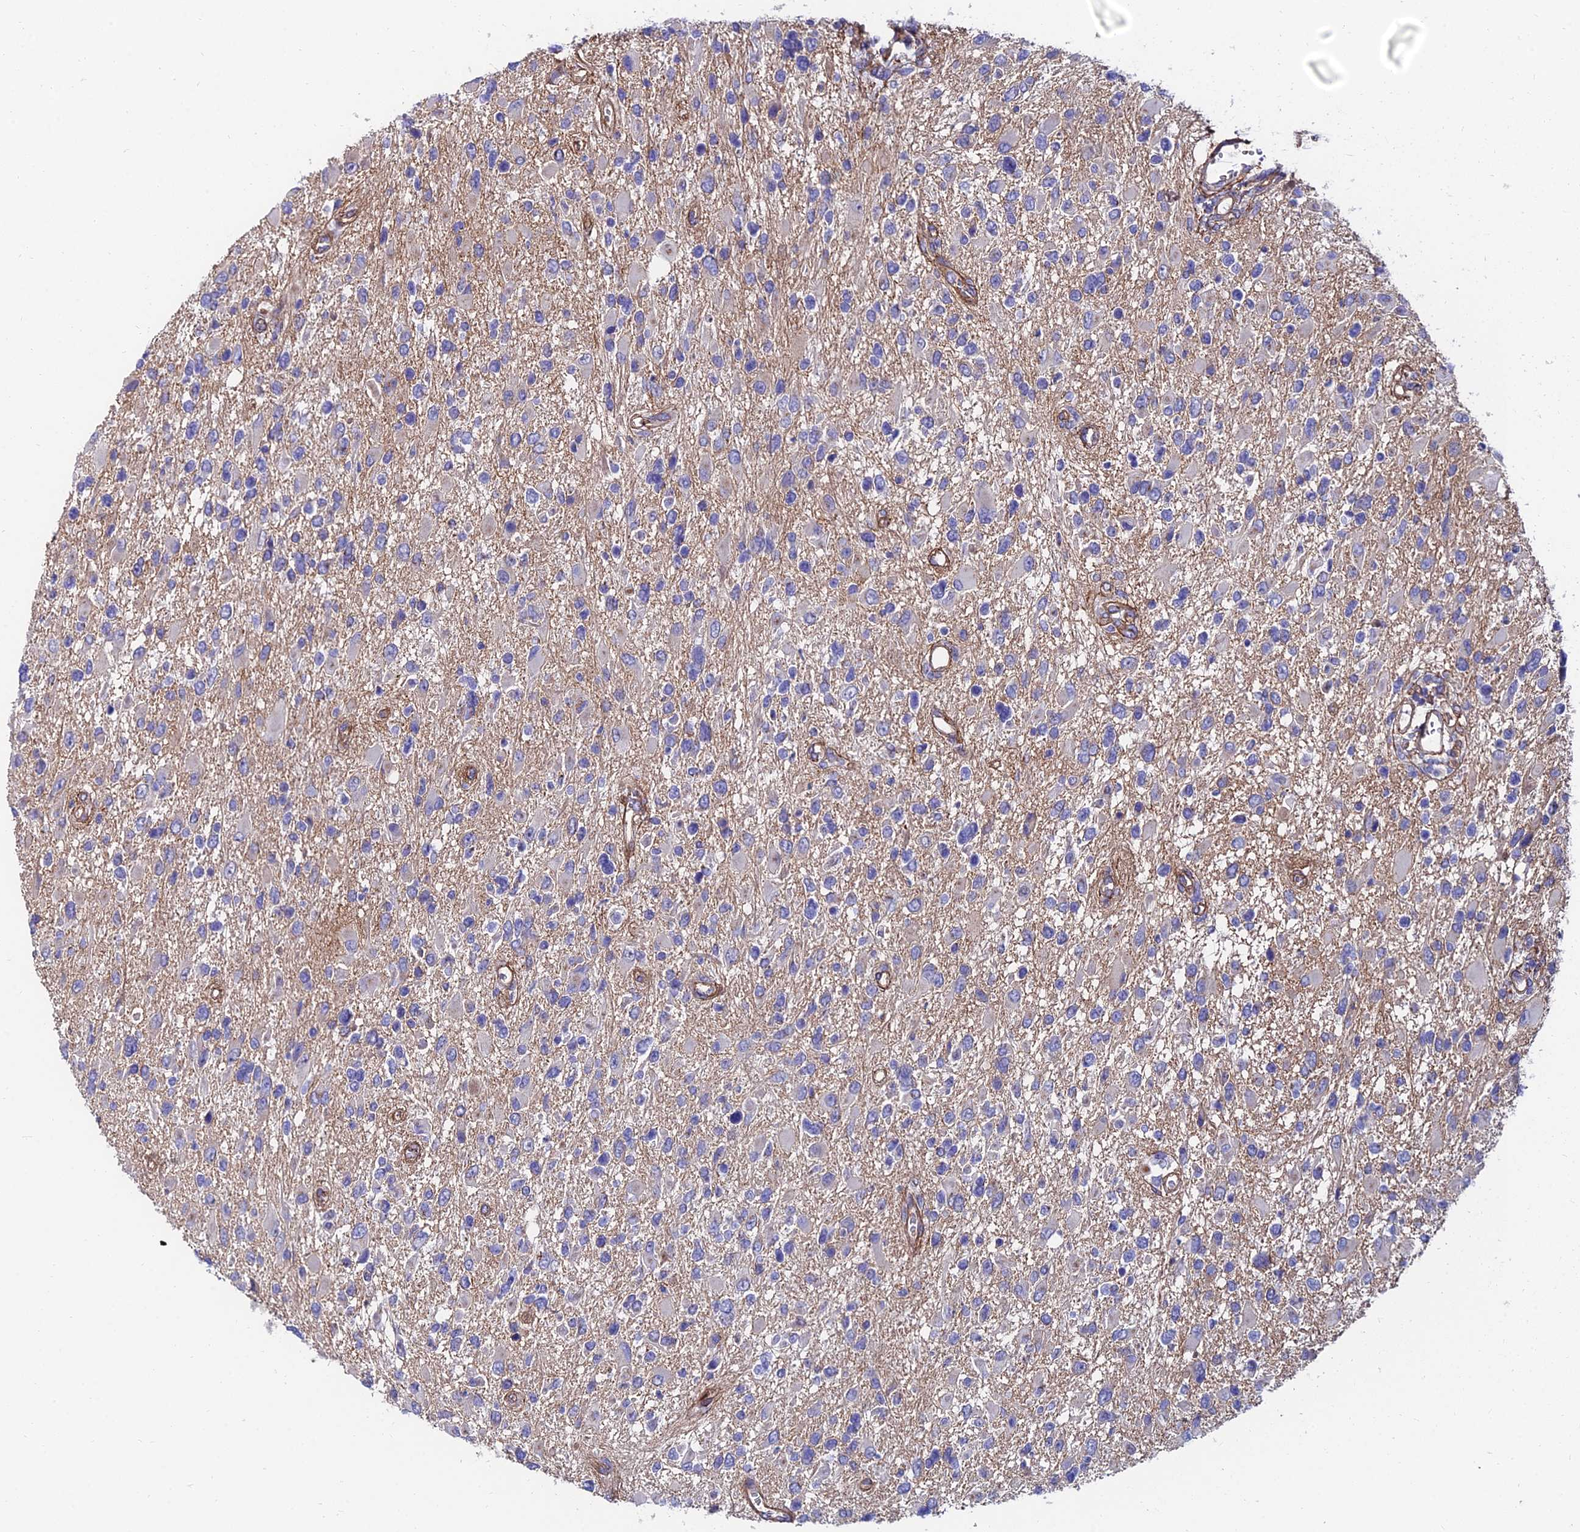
{"staining": {"intensity": "negative", "quantity": "none", "location": "none"}, "tissue": "glioma", "cell_type": "Tumor cells", "image_type": "cancer", "snomed": [{"axis": "morphology", "description": "Glioma, malignant, High grade"}, {"axis": "topography", "description": "Brain"}], "caption": "The image displays no significant staining in tumor cells of glioma.", "gene": "ADGRF3", "patient": {"sex": "male", "age": 53}}